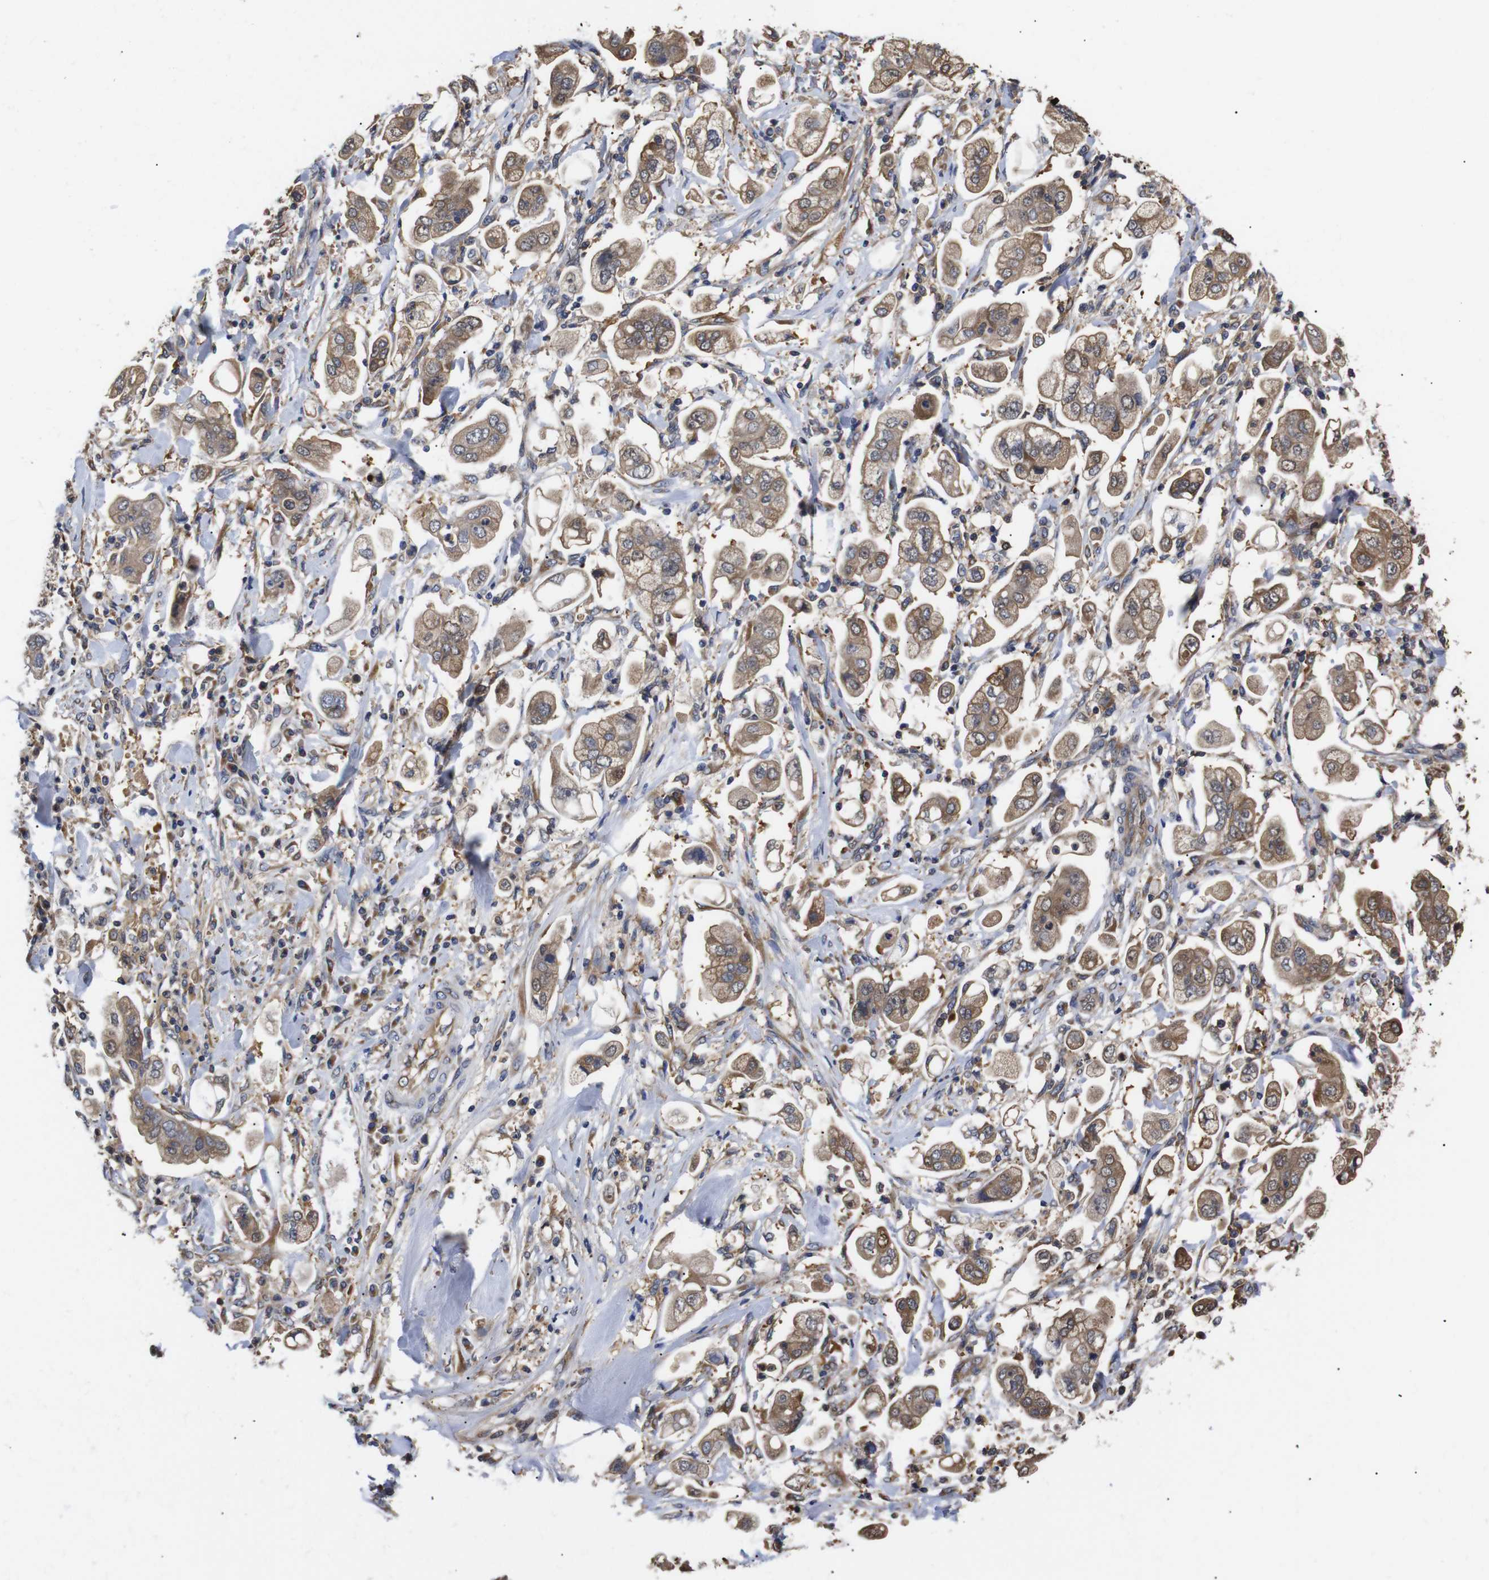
{"staining": {"intensity": "moderate", "quantity": ">75%", "location": "cytoplasmic/membranous"}, "tissue": "stomach cancer", "cell_type": "Tumor cells", "image_type": "cancer", "snomed": [{"axis": "morphology", "description": "Adenocarcinoma, NOS"}, {"axis": "topography", "description": "Stomach"}], "caption": "IHC staining of stomach adenocarcinoma, which shows medium levels of moderate cytoplasmic/membranous expression in about >75% of tumor cells indicating moderate cytoplasmic/membranous protein staining. The staining was performed using DAB (3,3'-diaminobenzidine) (brown) for protein detection and nuclei were counterstained in hematoxylin (blue).", "gene": "LRRCC1", "patient": {"sex": "male", "age": 62}}